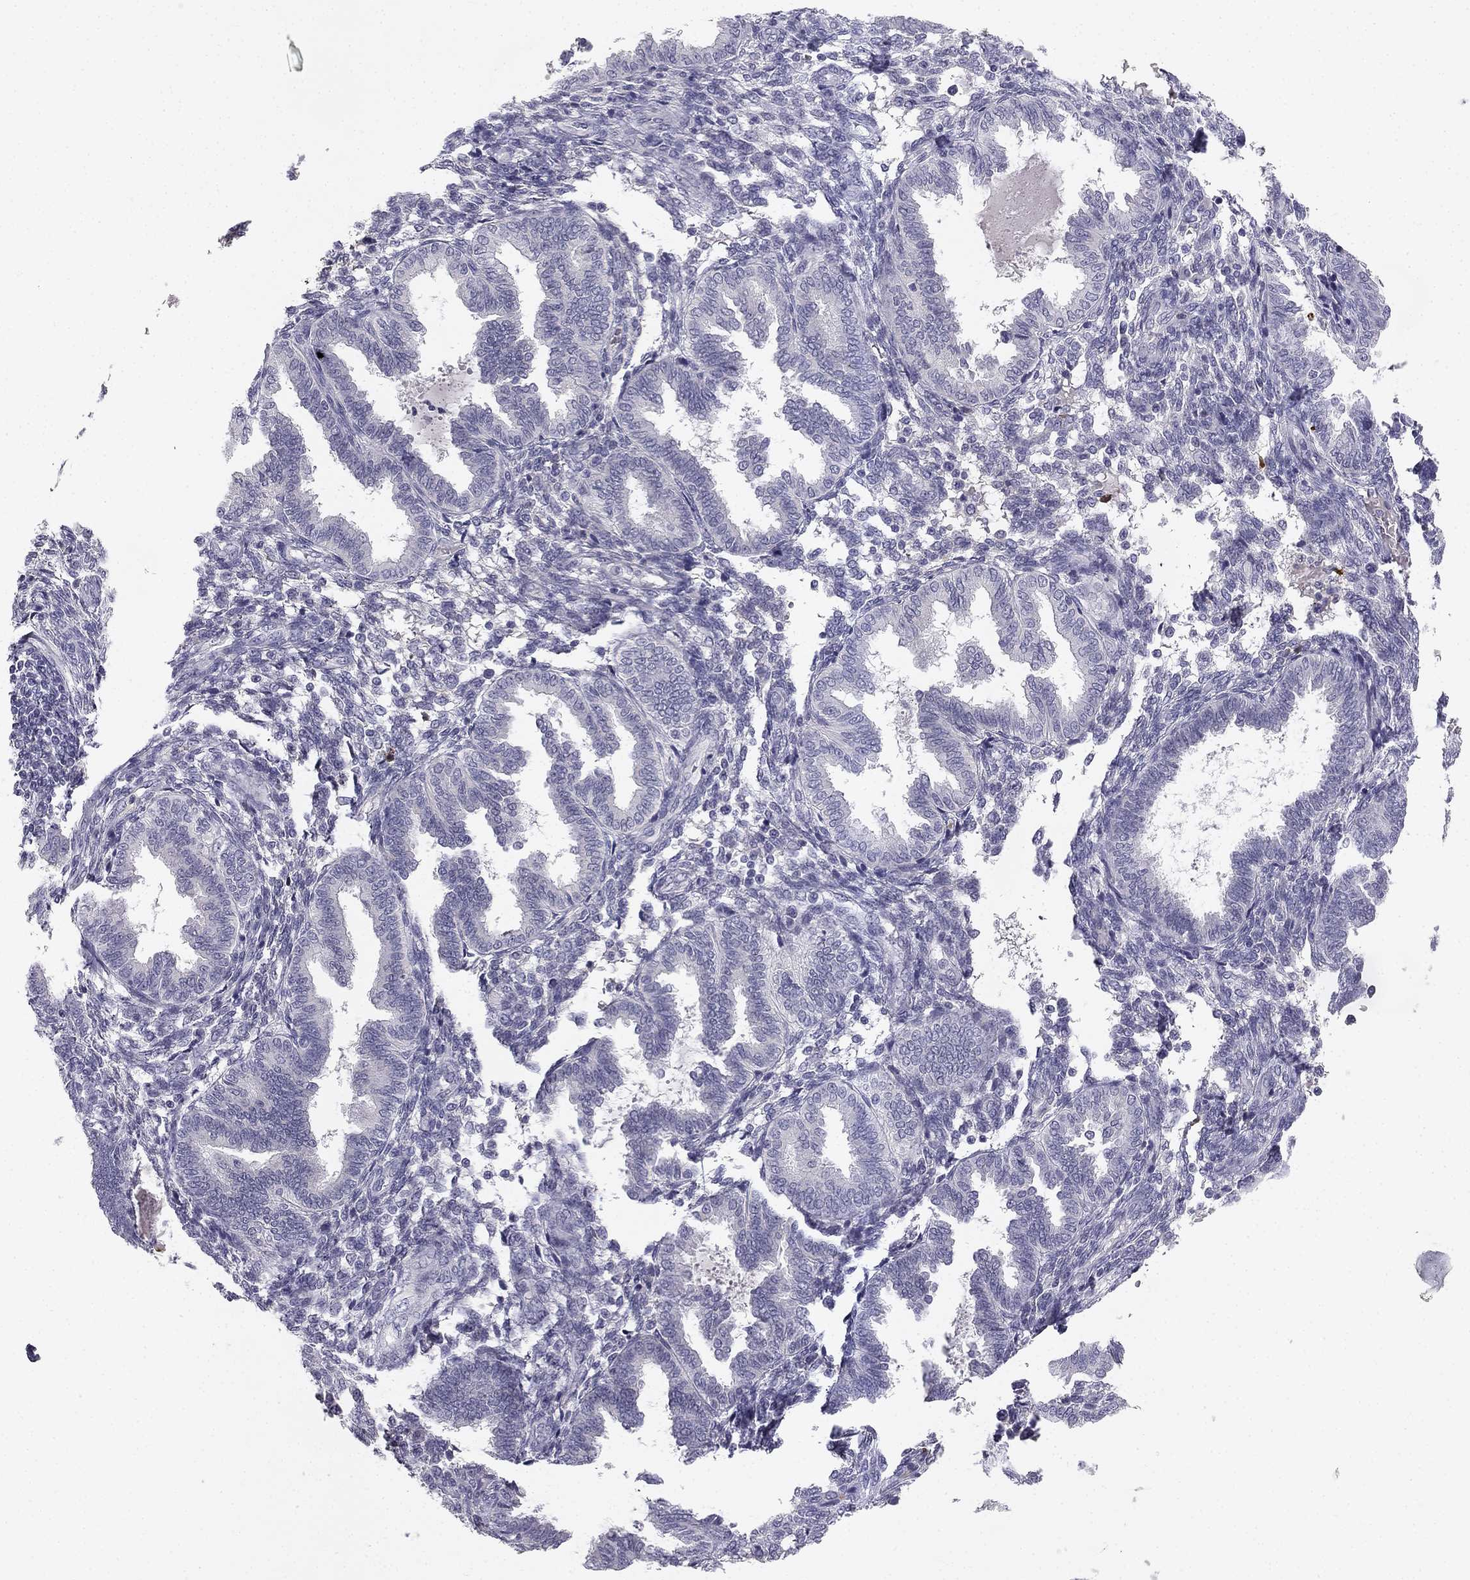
{"staining": {"intensity": "negative", "quantity": "none", "location": "none"}, "tissue": "endometrium", "cell_type": "Cells in endometrial stroma", "image_type": "normal", "snomed": [{"axis": "morphology", "description": "Normal tissue, NOS"}, {"axis": "topography", "description": "Endometrium"}], "caption": "This is a micrograph of immunohistochemistry (IHC) staining of normal endometrium, which shows no expression in cells in endometrial stroma.", "gene": "SLC6A4", "patient": {"sex": "female", "age": 42}}